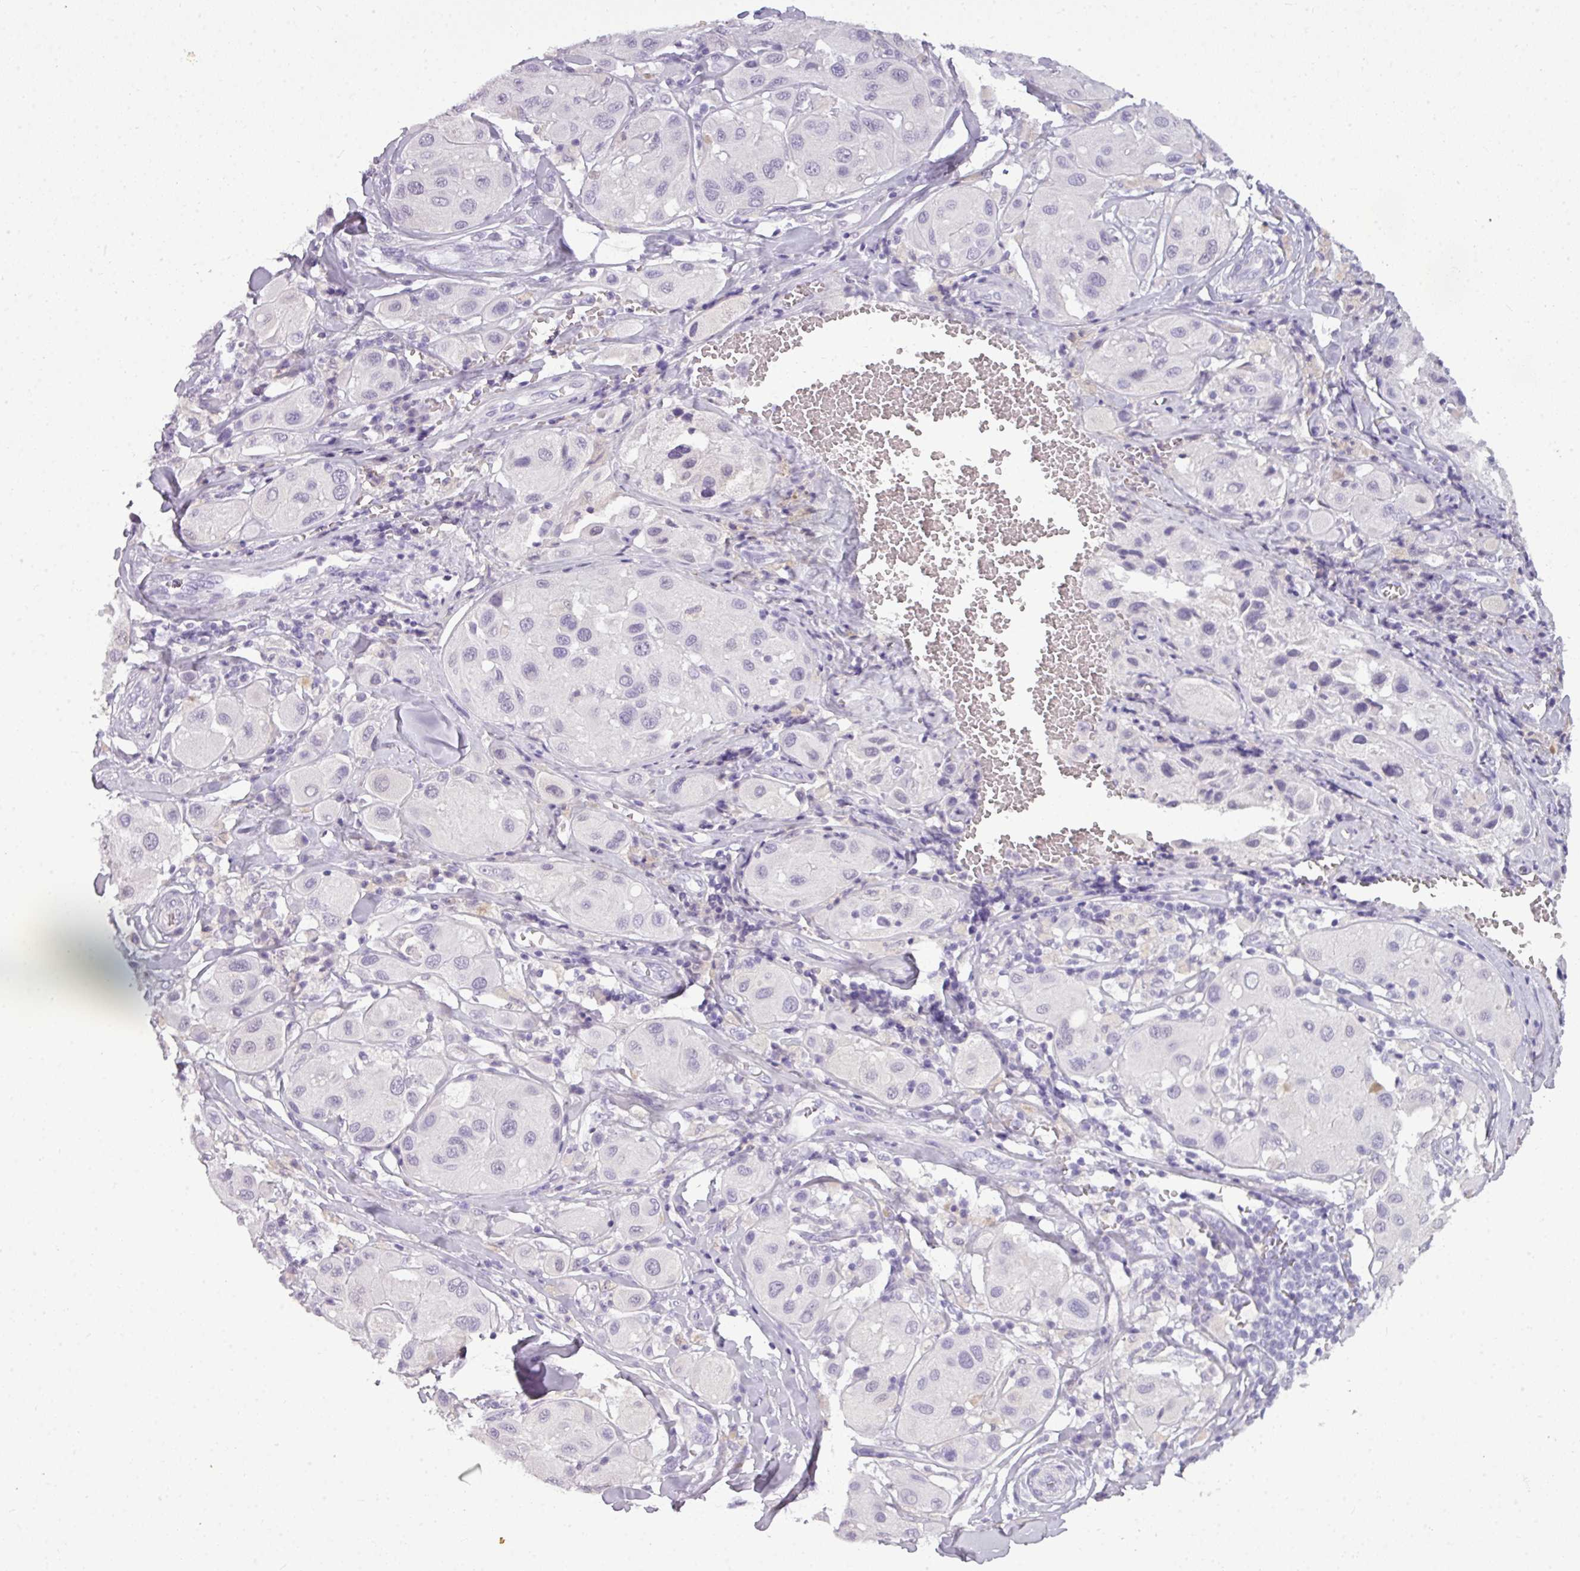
{"staining": {"intensity": "negative", "quantity": "none", "location": "none"}, "tissue": "melanoma", "cell_type": "Tumor cells", "image_type": "cancer", "snomed": [{"axis": "morphology", "description": "Malignant melanoma, Metastatic site"}, {"axis": "topography", "description": "Skin"}], "caption": "A micrograph of melanoma stained for a protein displays no brown staining in tumor cells.", "gene": "TMEM91", "patient": {"sex": "male", "age": 41}}